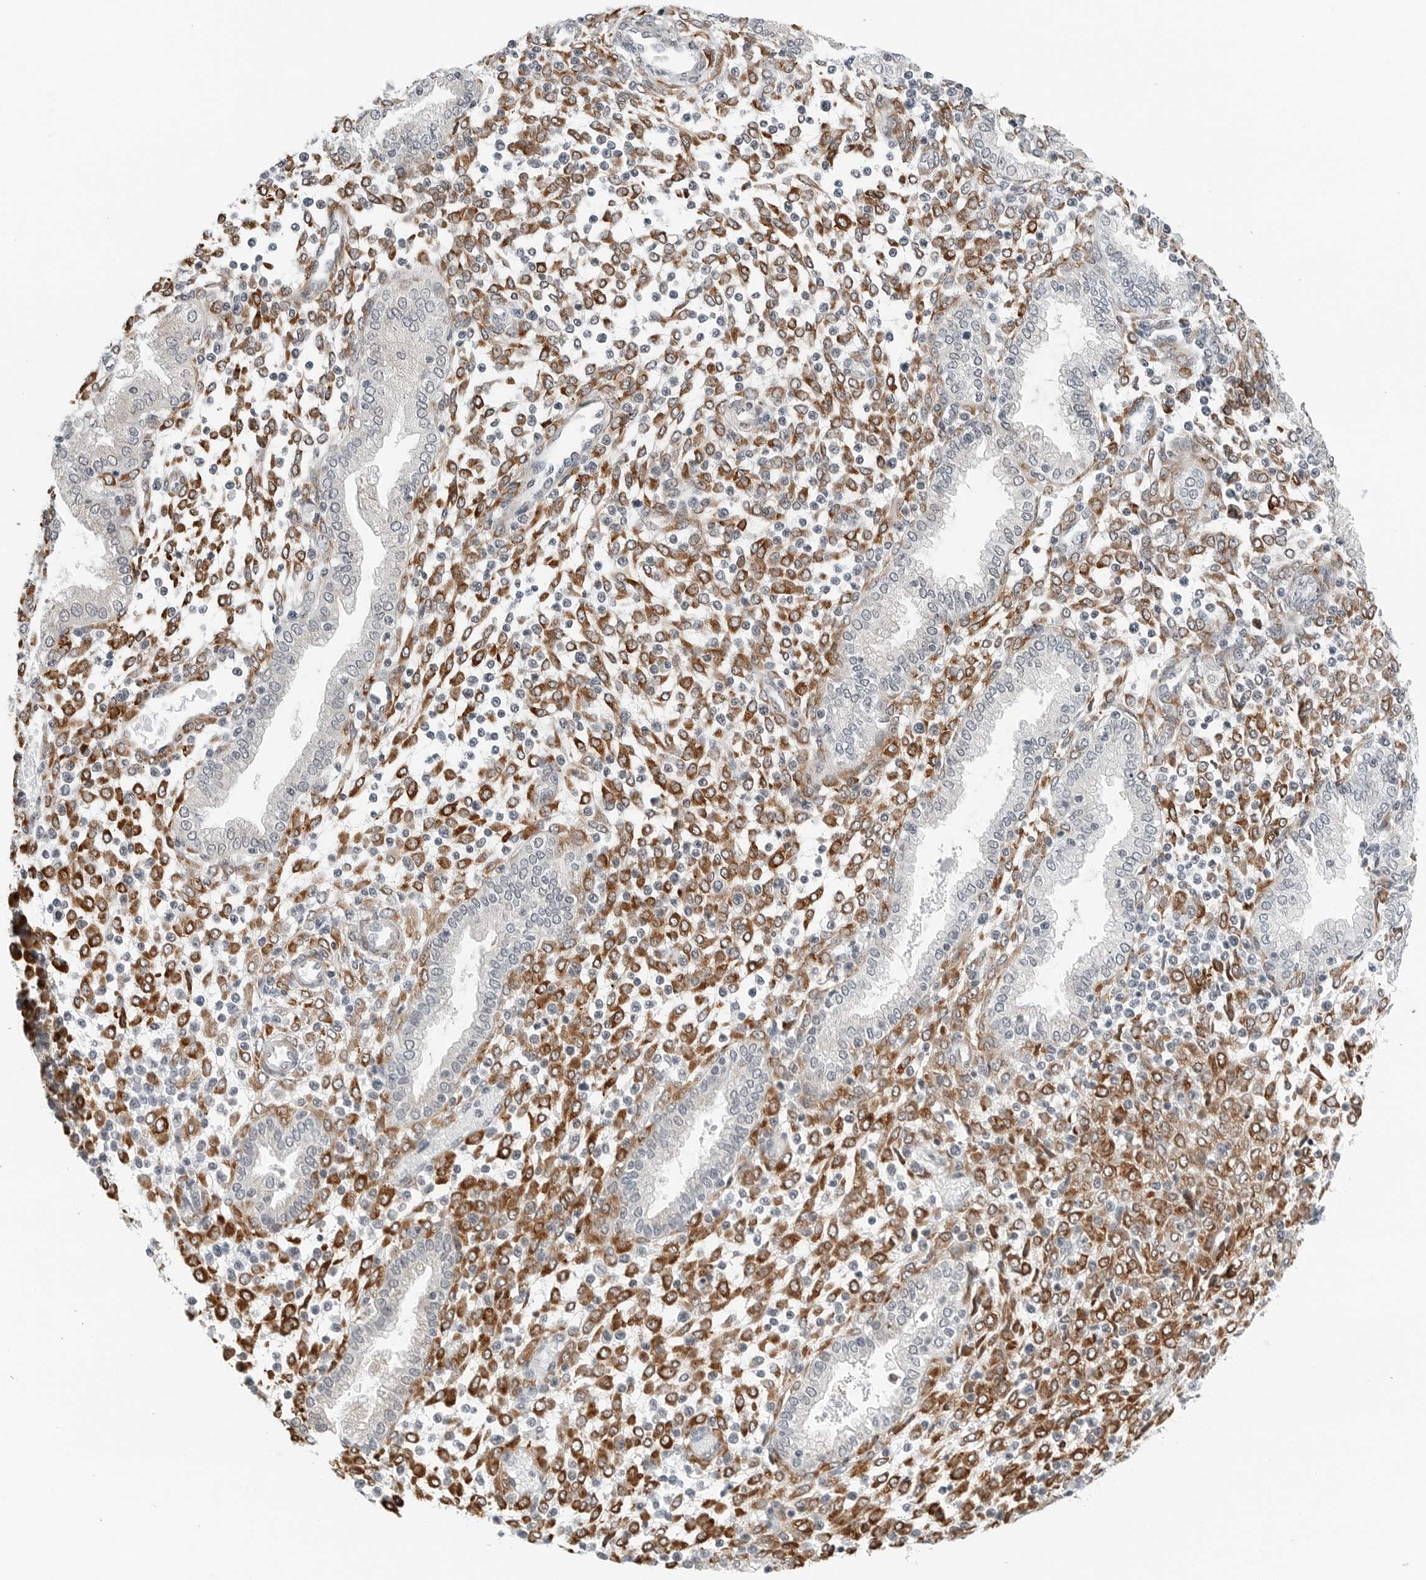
{"staining": {"intensity": "strong", "quantity": "<25%", "location": "cytoplasmic/membranous"}, "tissue": "endometrium", "cell_type": "Cells in endometrial stroma", "image_type": "normal", "snomed": [{"axis": "morphology", "description": "Normal tissue, NOS"}, {"axis": "topography", "description": "Endometrium"}], "caption": "Endometrium stained with a brown dye exhibits strong cytoplasmic/membranous positive expression in about <25% of cells in endometrial stroma.", "gene": "P4HA2", "patient": {"sex": "female", "age": 53}}